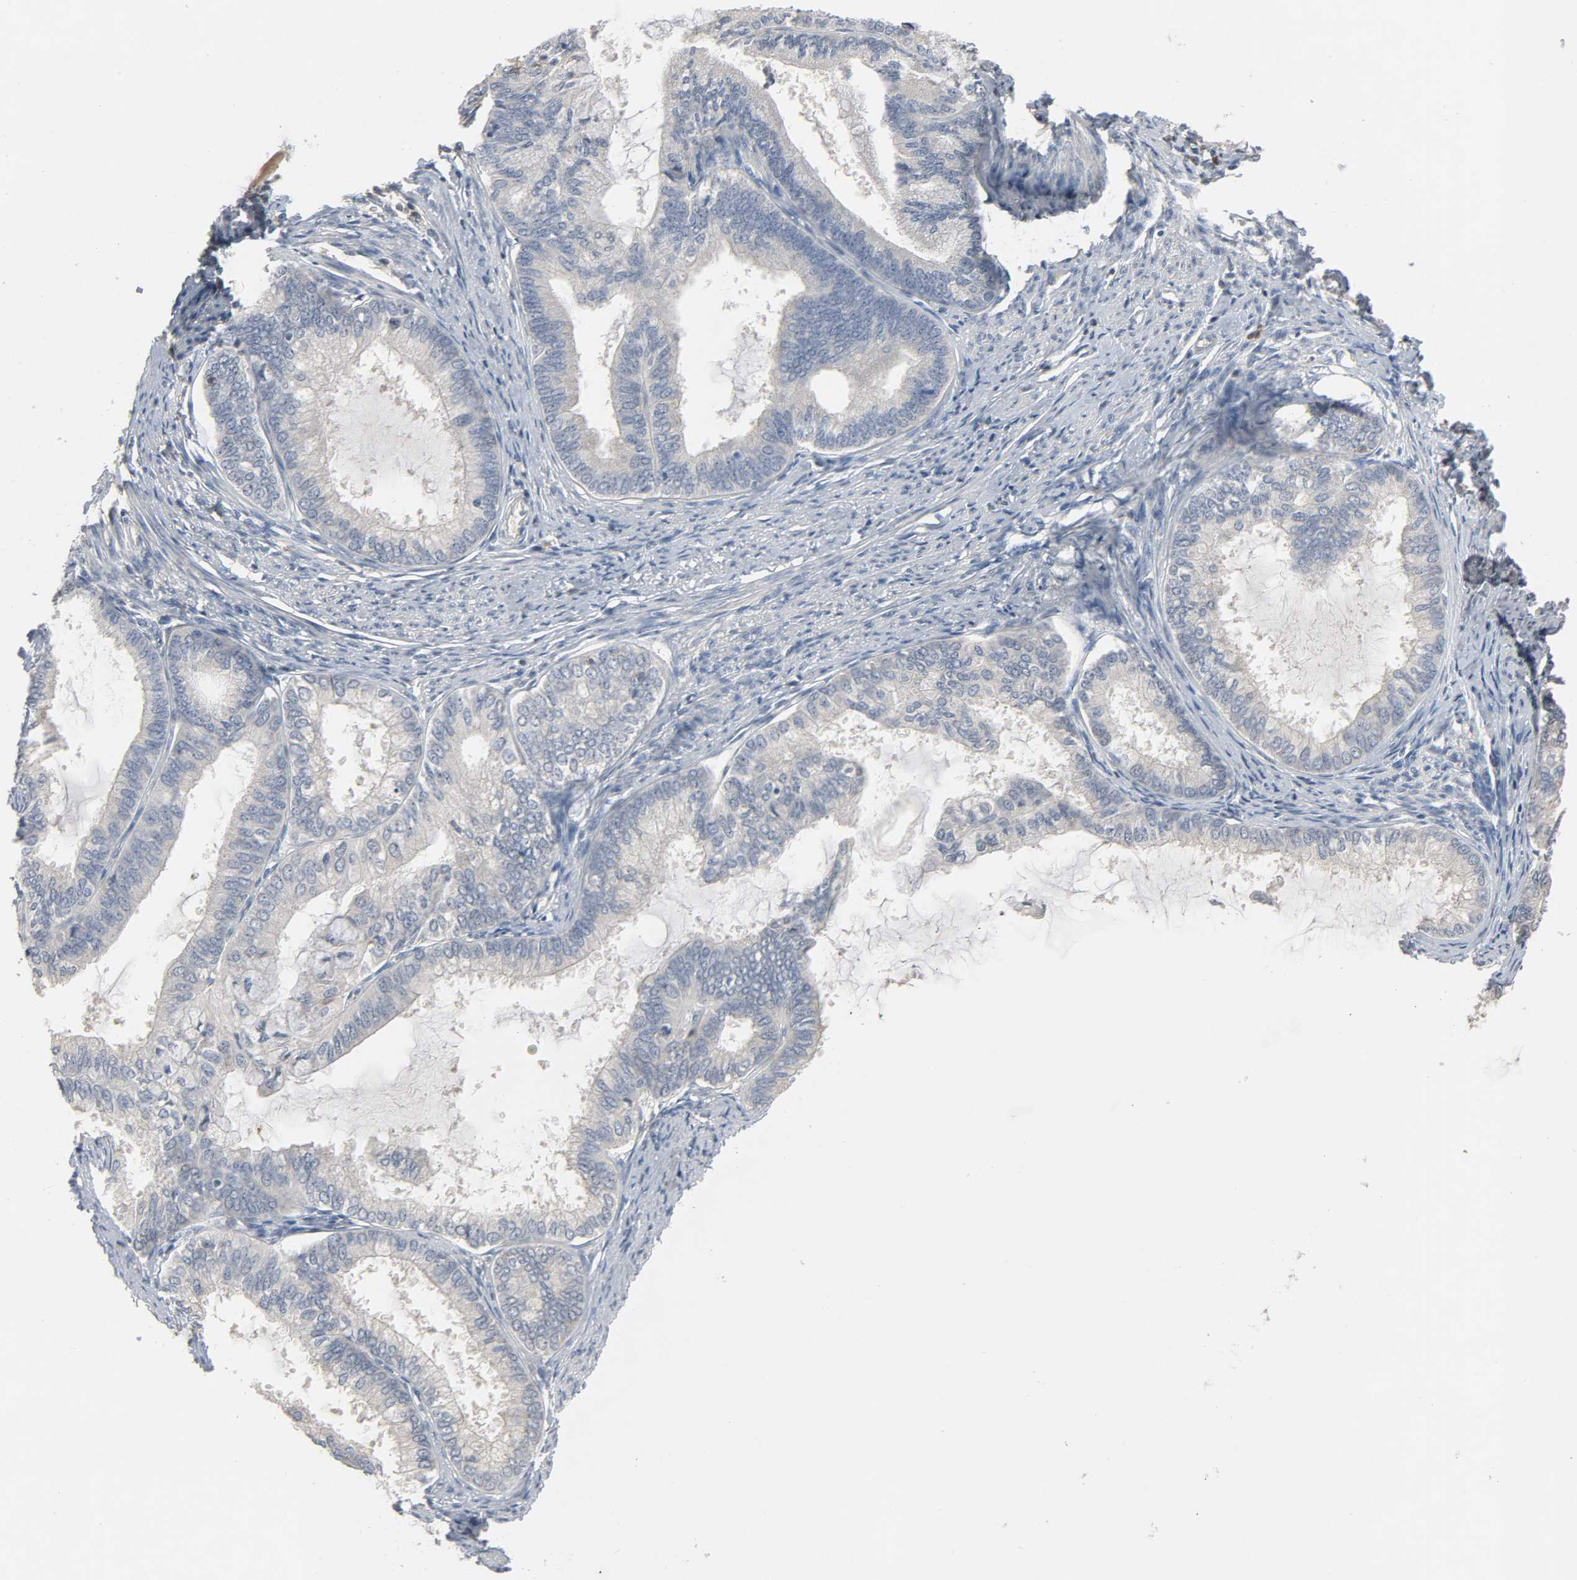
{"staining": {"intensity": "negative", "quantity": "none", "location": "none"}, "tissue": "endometrial cancer", "cell_type": "Tumor cells", "image_type": "cancer", "snomed": [{"axis": "morphology", "description": "Adenocarcinoma, NOS"}, {"axis": "topography", "description": "Endometrium"}], "caption": "An immunohistochemistry micrograph of endometrial cancer (adenocarcinoma) is shown. There is no staining in tumor cells of endometrial cancer (adenocarcinoma).", "gene": "CD4", "patient": {"sex": "female", "age": 86}}